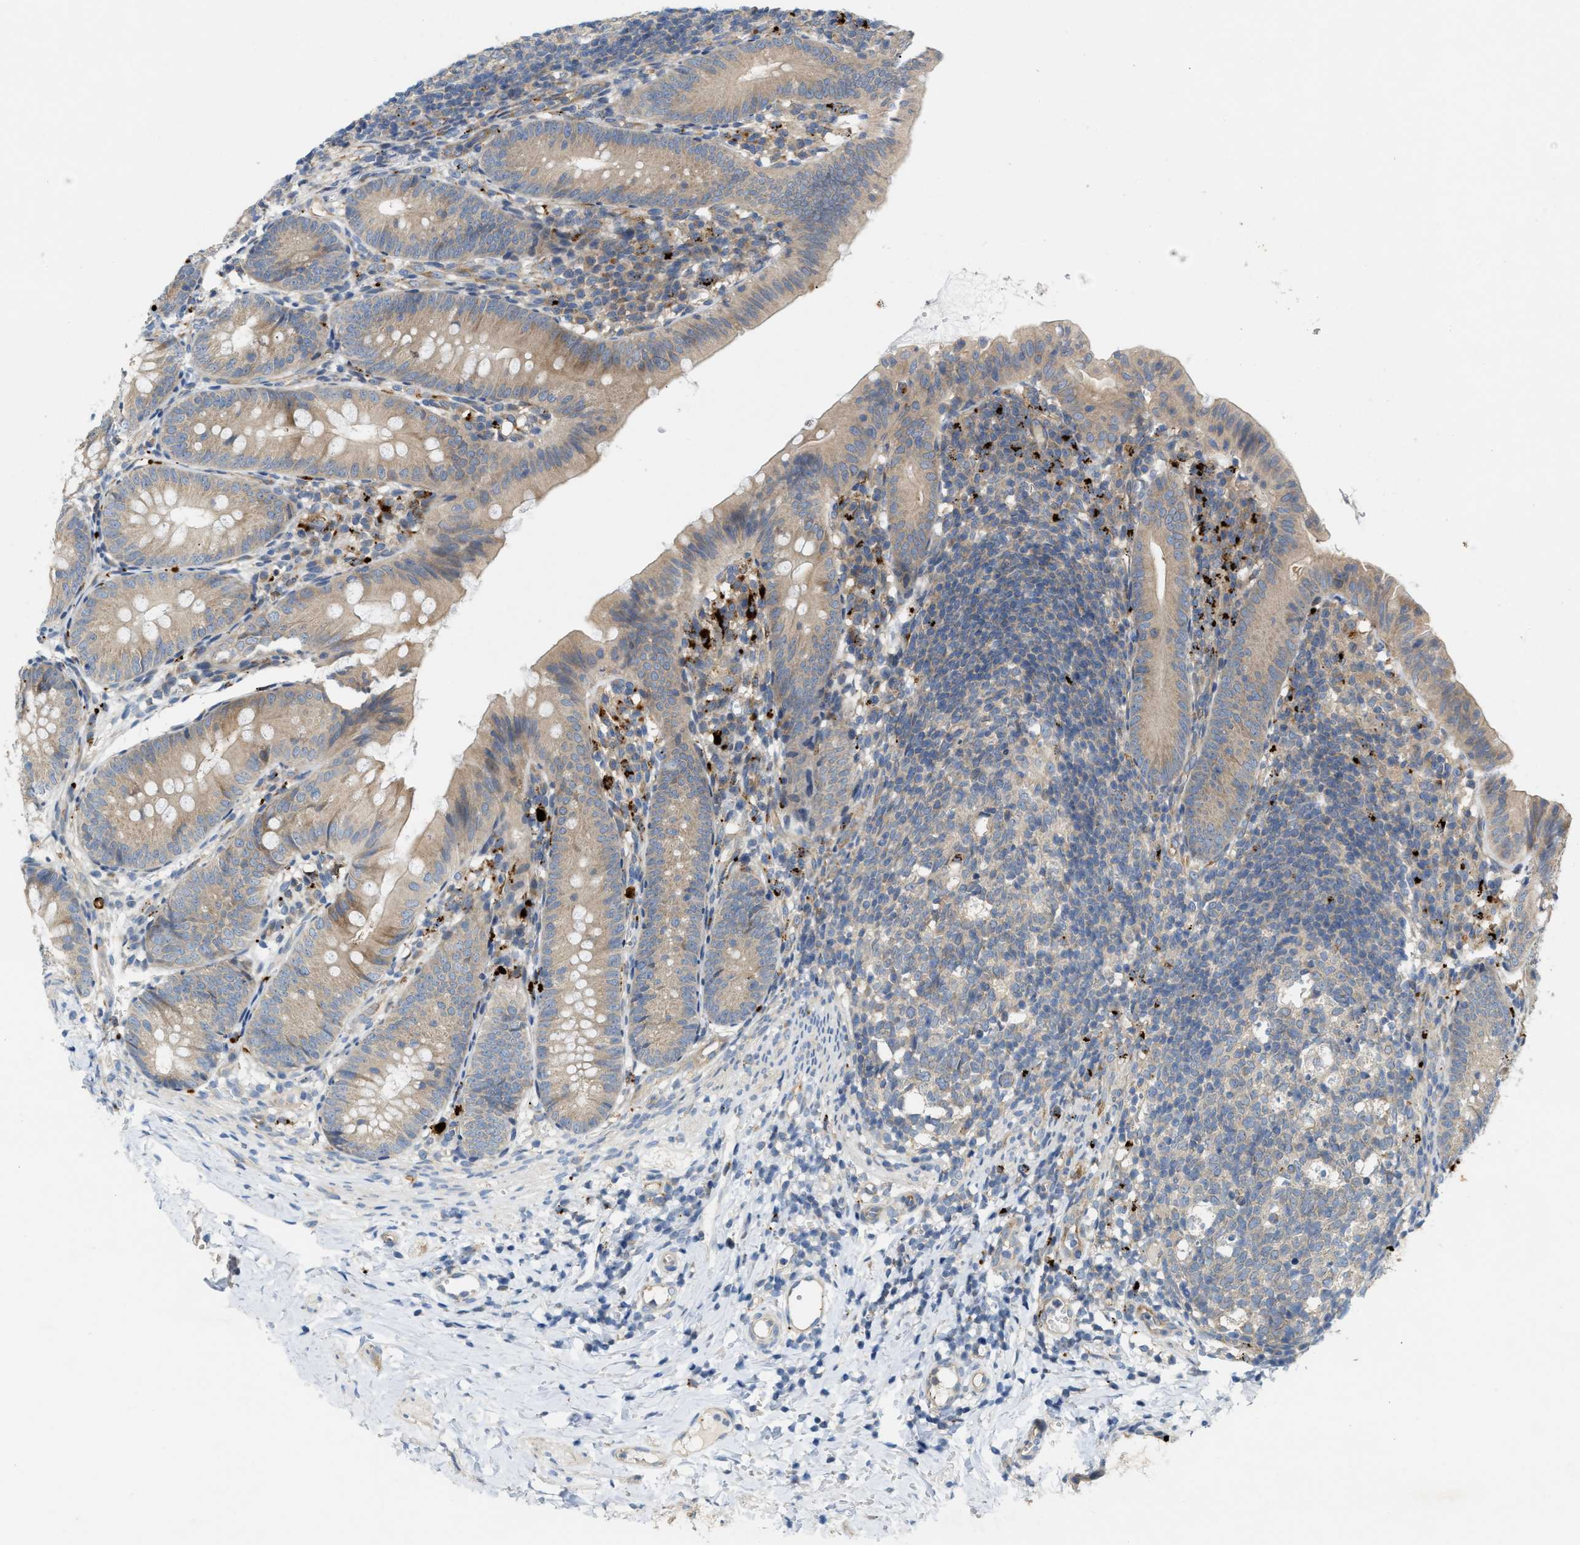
{"staining": {"intensity": "moderate", "quantity": "25%-75%", "location": "cytoplasmic/membranous"}, "tissue": "appendix", "cell_type": "Glandular cells", "image_type": "normal", "snomed": [{"axis": "morphology", "description": "Normal tissue, NOS"}, {"axis": "topography", "description": "Appendix"}], "caption": "Immunohistochemistry (IHC) micrograph of normal appendix: appendix stained using immunohistochemistry (IHC) reveals medium levels of moderate protein expression localized specifically in the cytoplasmic/membranous of glandular cells, appearing as a cytoplasmic/membranous brown color.", "gene": "KLHDC10", "patient": {"sex": "male", "age": 1}}